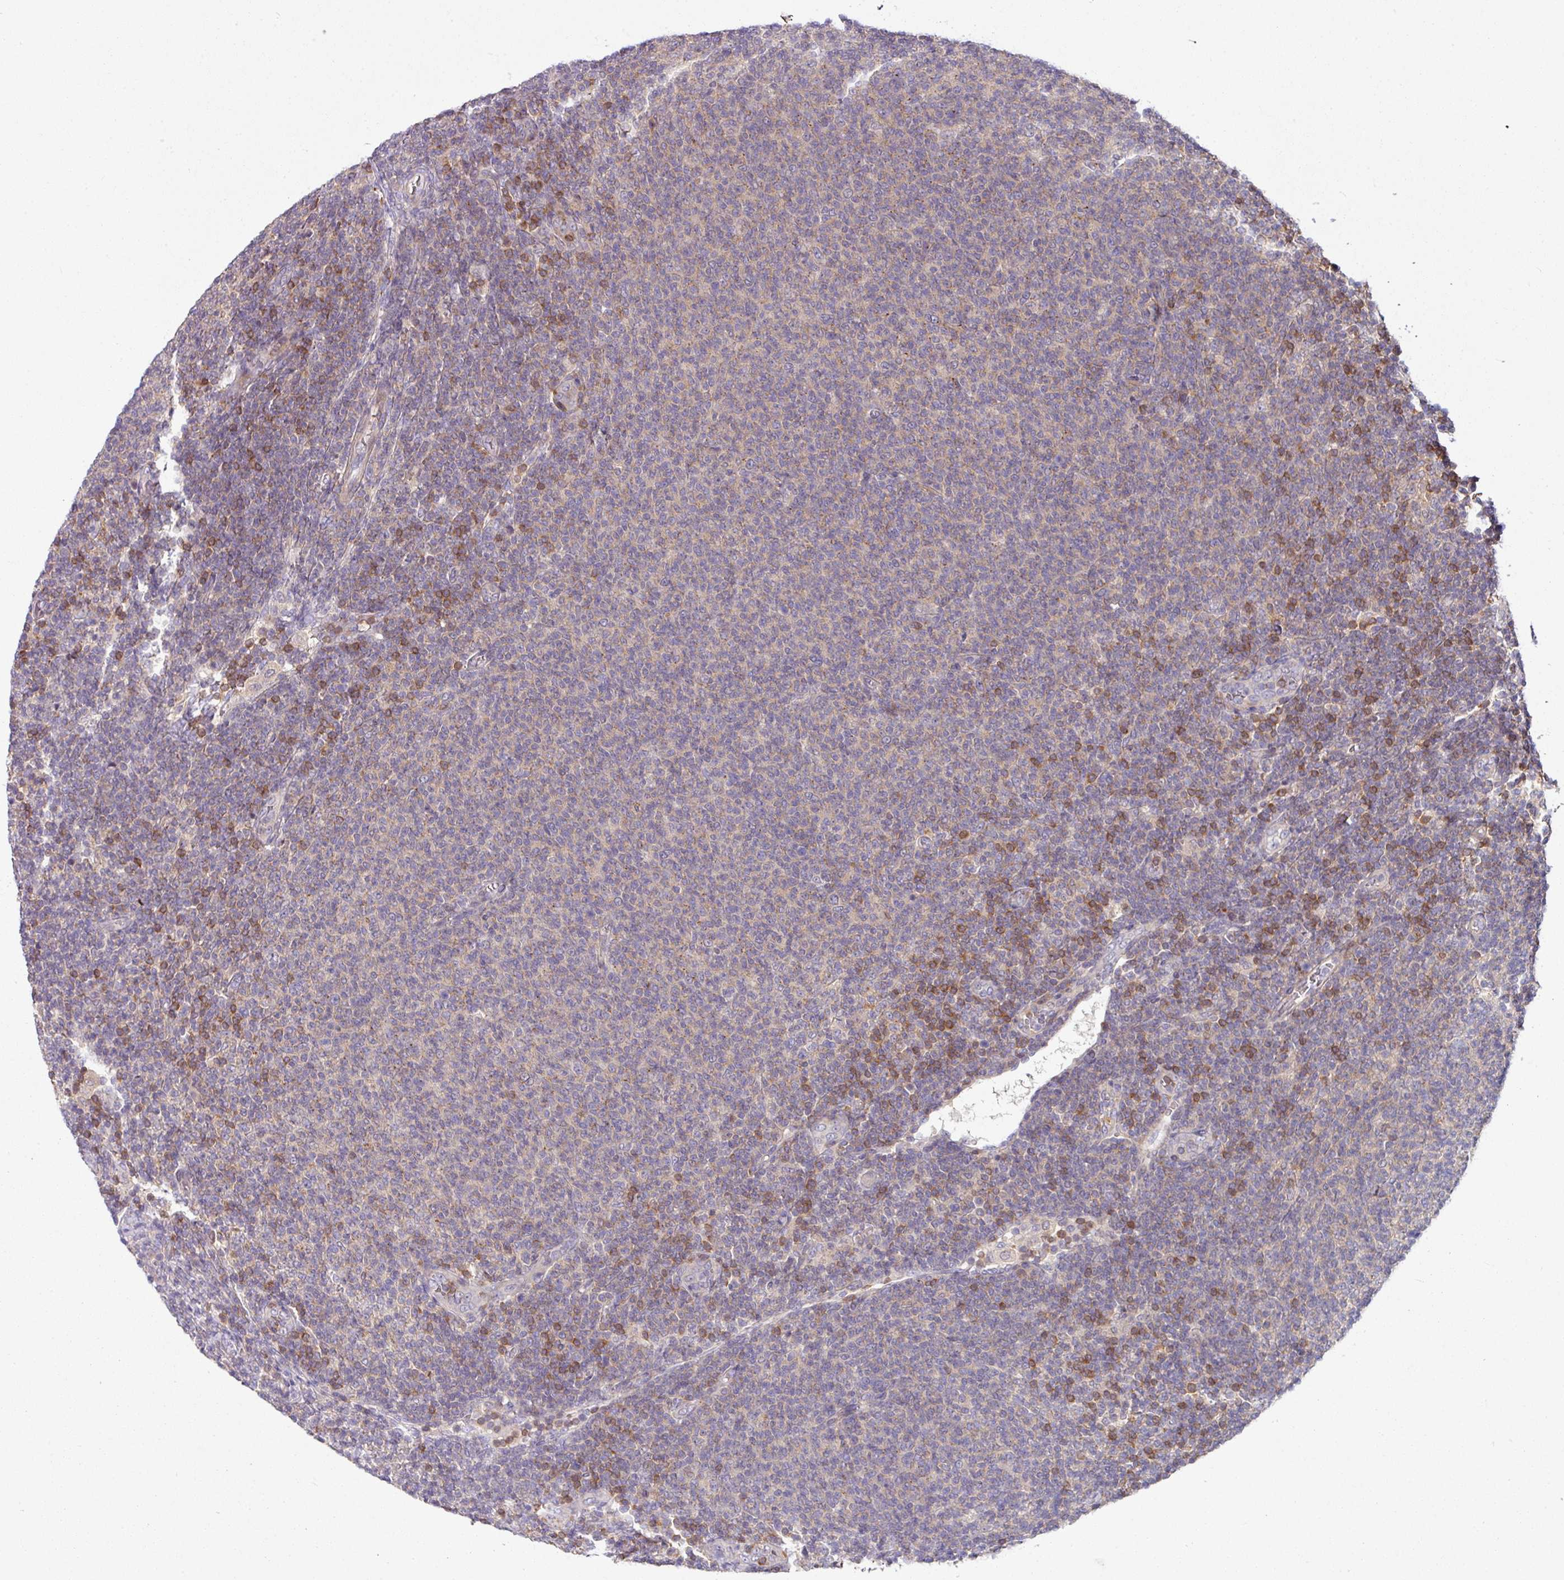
{"staining": {"intensity": "negative", "quantity": "none", "location": "none"}, "tissue": "lymphoma", "cell_type": "Tumor cells", "image_type": "cancer", "snomed": [{"axis": "morphology", "description": "Malignant lymphoma, non-Hodgkin's type, Low grade"}, {"axis": "topography", "description": "Lymph node"}], "caption": "DAB immunohistochemical staining of malignant lymphoma, non-Hodgkin's type (low-grade) demonstrates no significant expression in tumor cells.", "gene": "SLAMF6", "patient": {"sex": "male", "age": 66}}